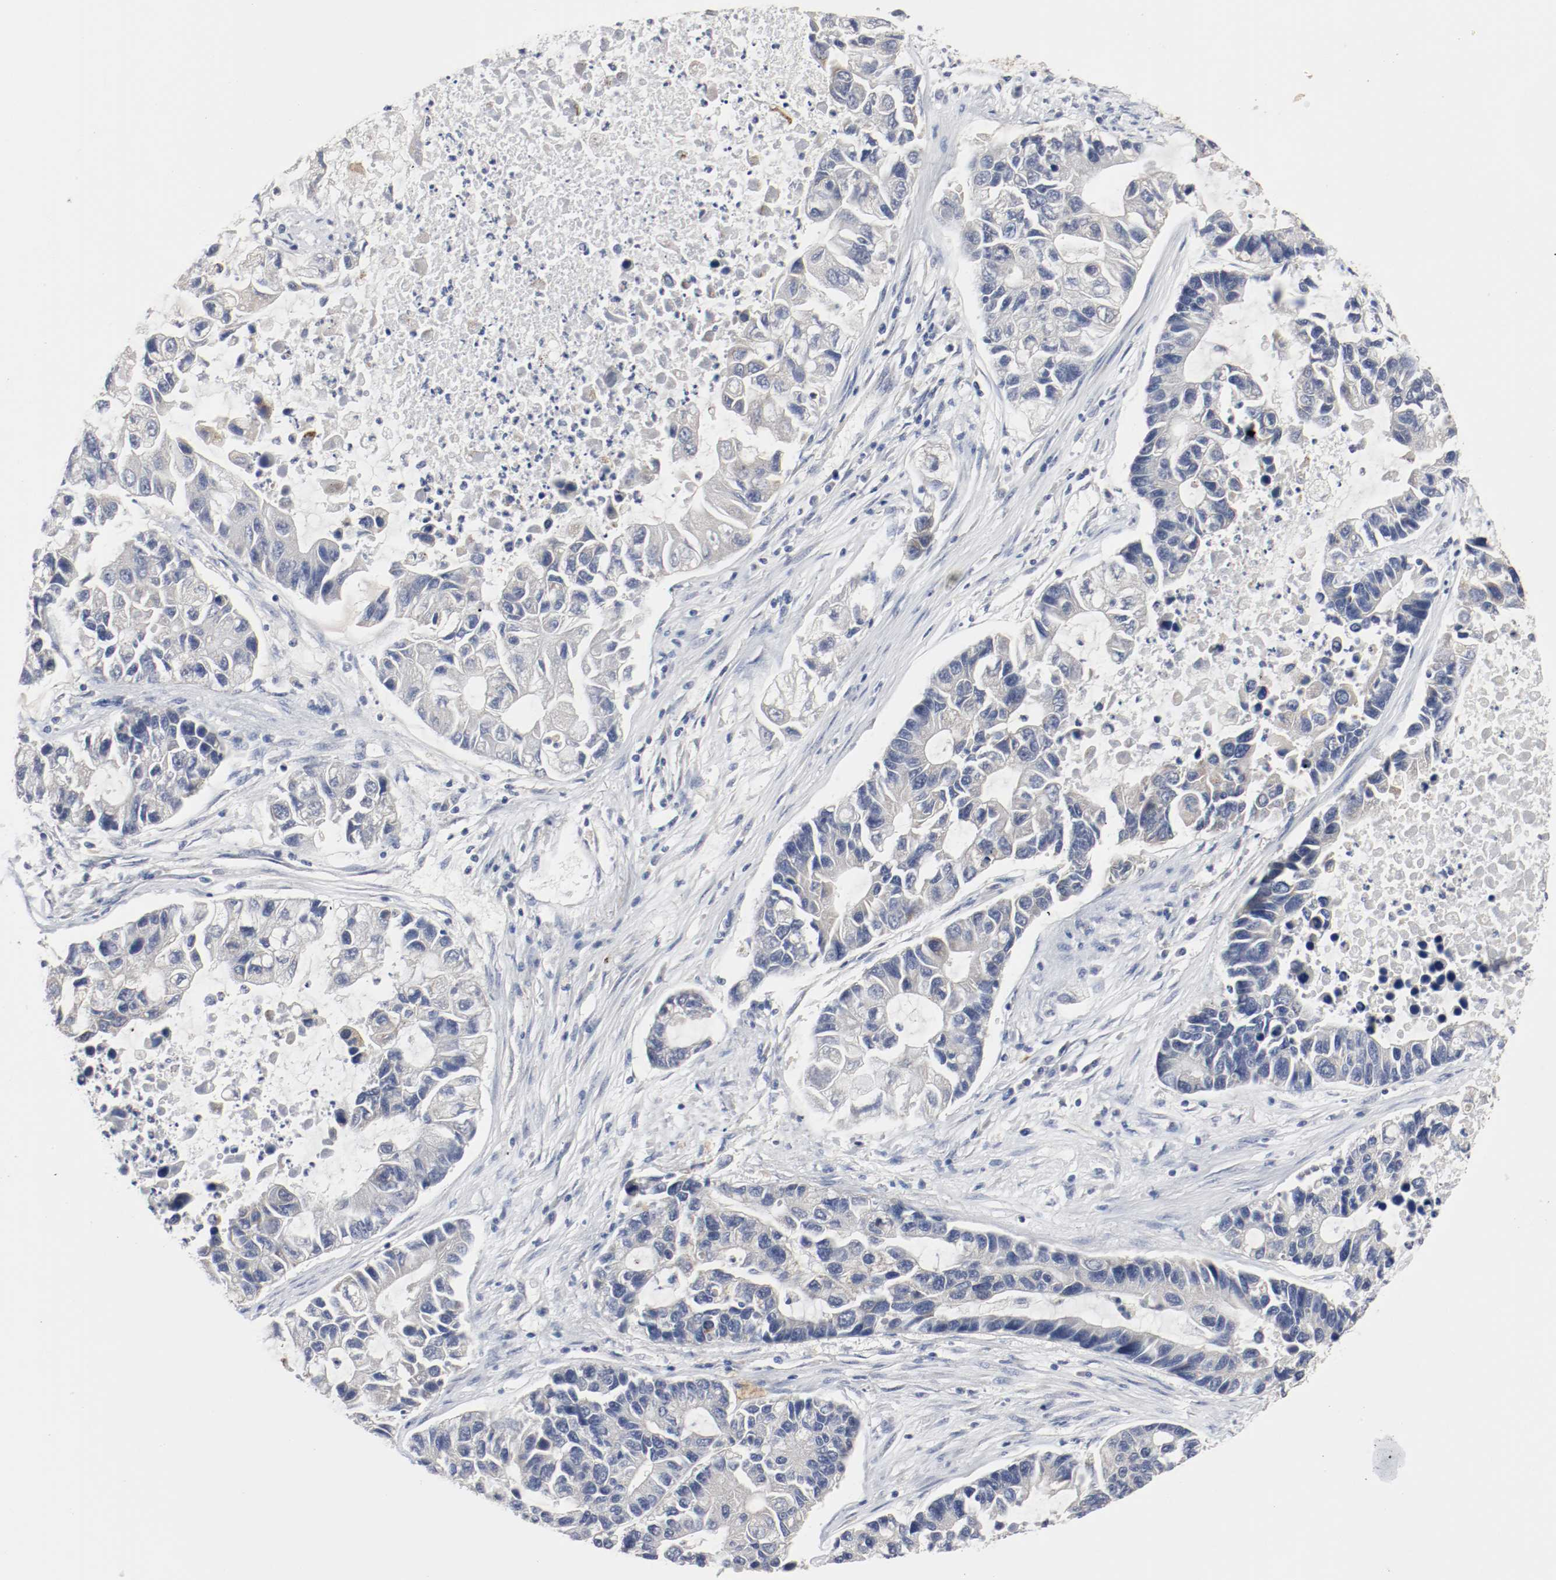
{"staining": {"intensity": "negative", "quantity": "none", "location": "none"}, "tissue": "lung cancer", "cell_type": "Tumor cells", "image_type": "cancer", "snomed": [{"axis": "morphology", "description": "Adenocarcinoma, NOS"}, {"axis": "topography", "description": "Lung"}], "caption": "Immunohistochemistry (IHC) histopathology image of adenocarcinoma (lung) stained for a protein (brown), which demonstrates no expression in tumor cells.", "gene": "AFG3L2", "patient": {"sex": "female", "age": 51}}